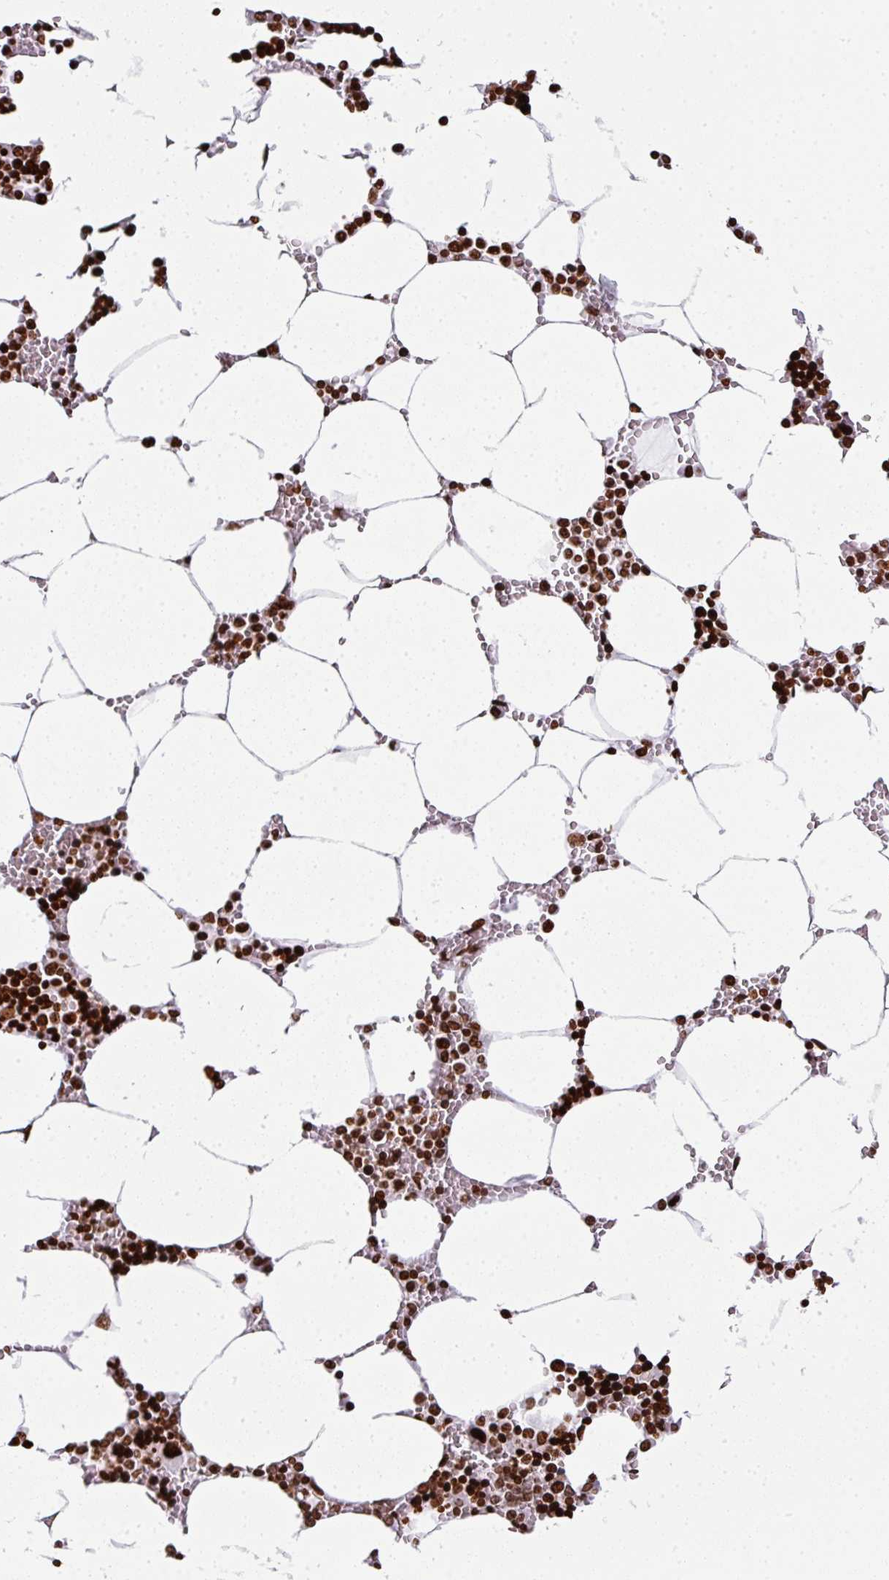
{"staining": {"intensity": "strong", "quantity": ">75%", "location": "nuclear"}, "tissue": "bone marrow", "cell_type": "Hematopoietic cells", "image_type": "normal", "snomed": [{"axis": "morphology", "description": "Normal tissue, NOS"}, {"axis": "topography", "description": "Bone marrow"}], "caption": "Immunohistochemistry (IHC) histopathology image of benign human bone marrow stained for a protein (brown), which exhibits high levels of strong nuclear expression in approximately >75% of hematopoietic cells.", "gene": "RASL11A", "patient": {"sex": "male", "age": 70}}